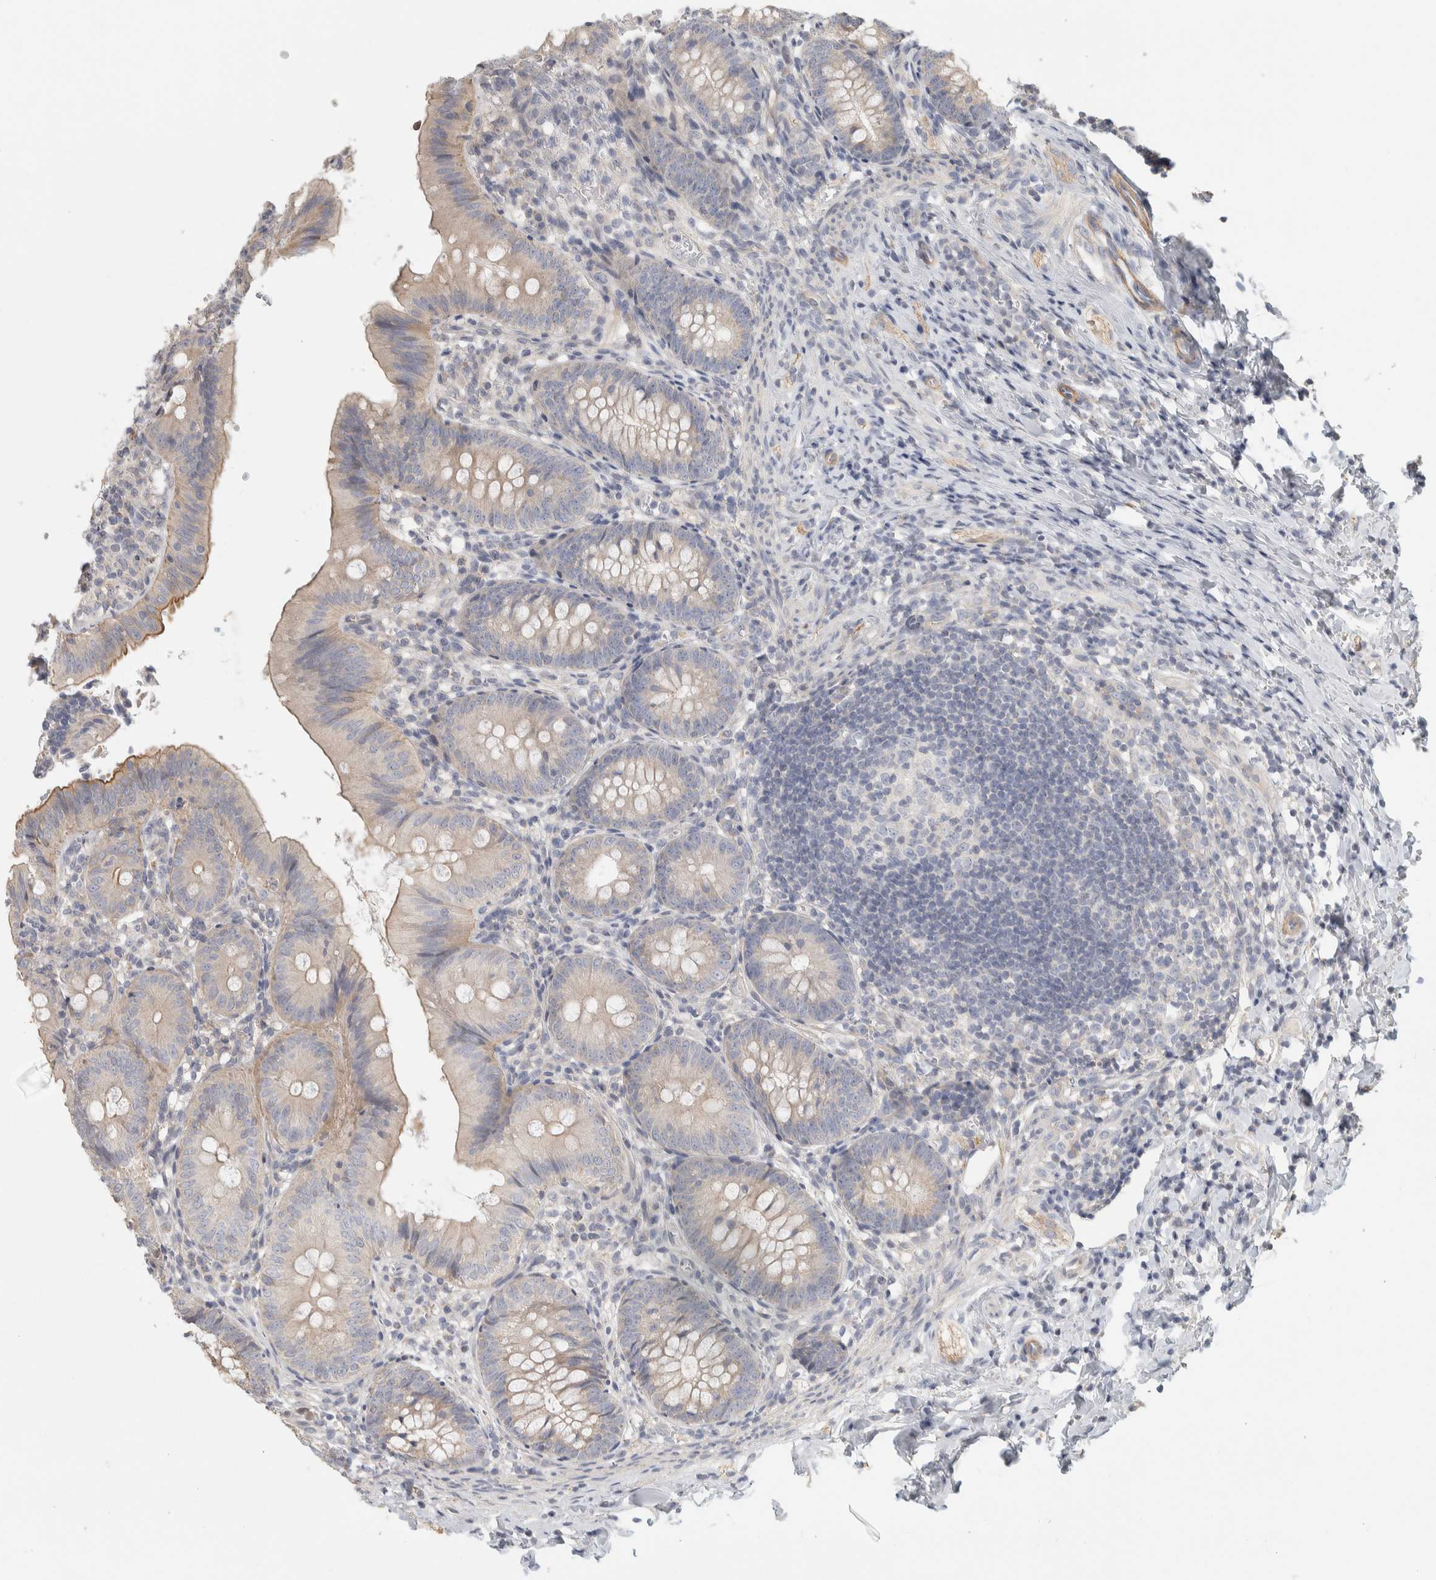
{"staining": {"intensity": "weak", "quantity": ">75%", "location": "cytoplasmic/membranous"}, "tissue": "appendix", "cell_type": "Glandular cells", "image_type": "normal", "snomed": [{"axis": "morphology", "description": "Normal tissue, NOS"}, {"axis": "topography", "description": "Appendix"}], "caption": "Appendix stained for a protein (brown) displays weak cytoplasmic/membranous positive positivity in approximately >75% of glandular cells.", "gene": "DCXR", "patient": {"sex": "male", "age": 1}}